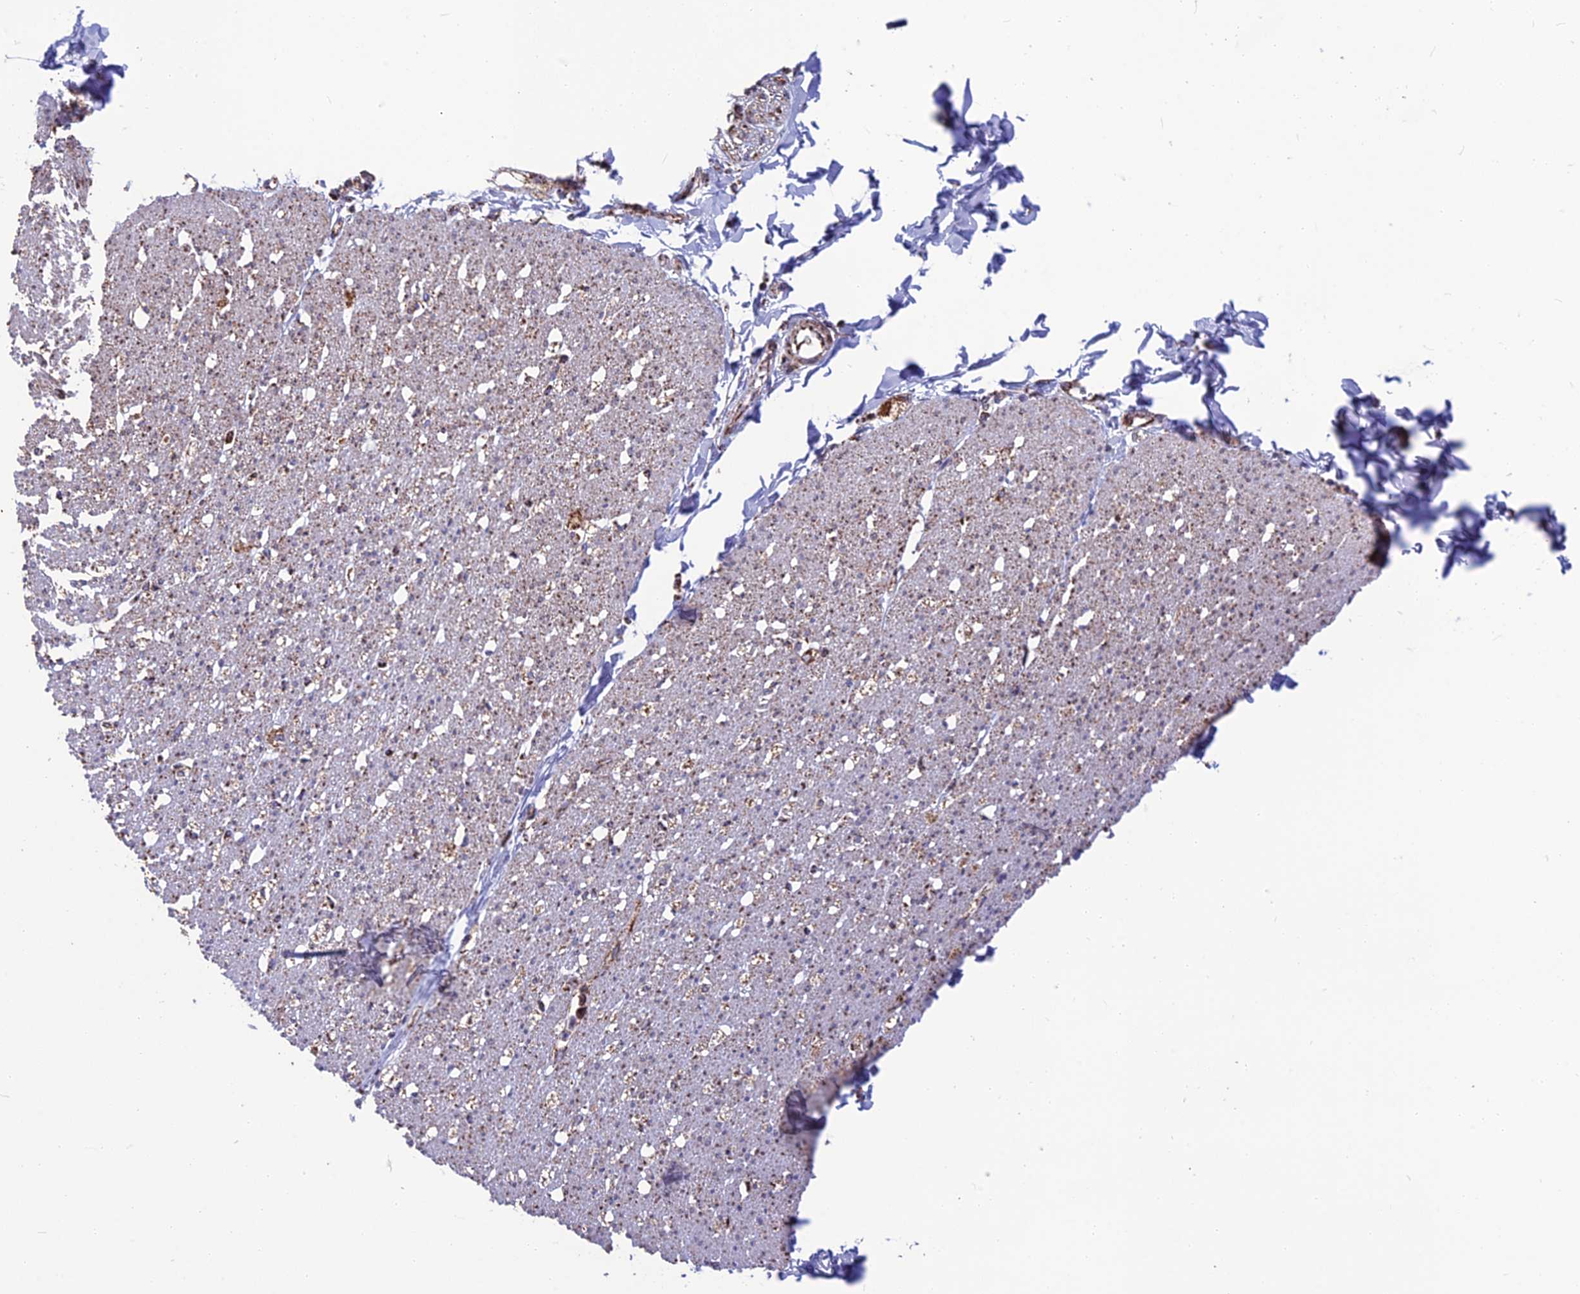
{"staining": {"intensity": "weak", "quantity": "25%-75%", "location": "cytoplasmic/membranous"}, "tissue": "smooth muscle", "cell_type": "Smooth muscle cells", "image_type": "normal", "snomed": [{"axis": "morphology", "description": "Normal tissue, NOS"}, {"axis": "morphology", "description": "Adenocarcinoma, NOS"}, {"axis": "topography", "description": "Colon"}, {"axis": "topography", "description": "Peripheral nerve tissue"}], "caption": "Normal smooth muscle exhibits weak cytoplasmic/membranous staining in approximately 25%-75% of smooth muscle cells The protein of interest is shown in brown color, while the nuclei are stained blue..", "gene": "CS", "patient": {"sex": "male", "age": 14}}